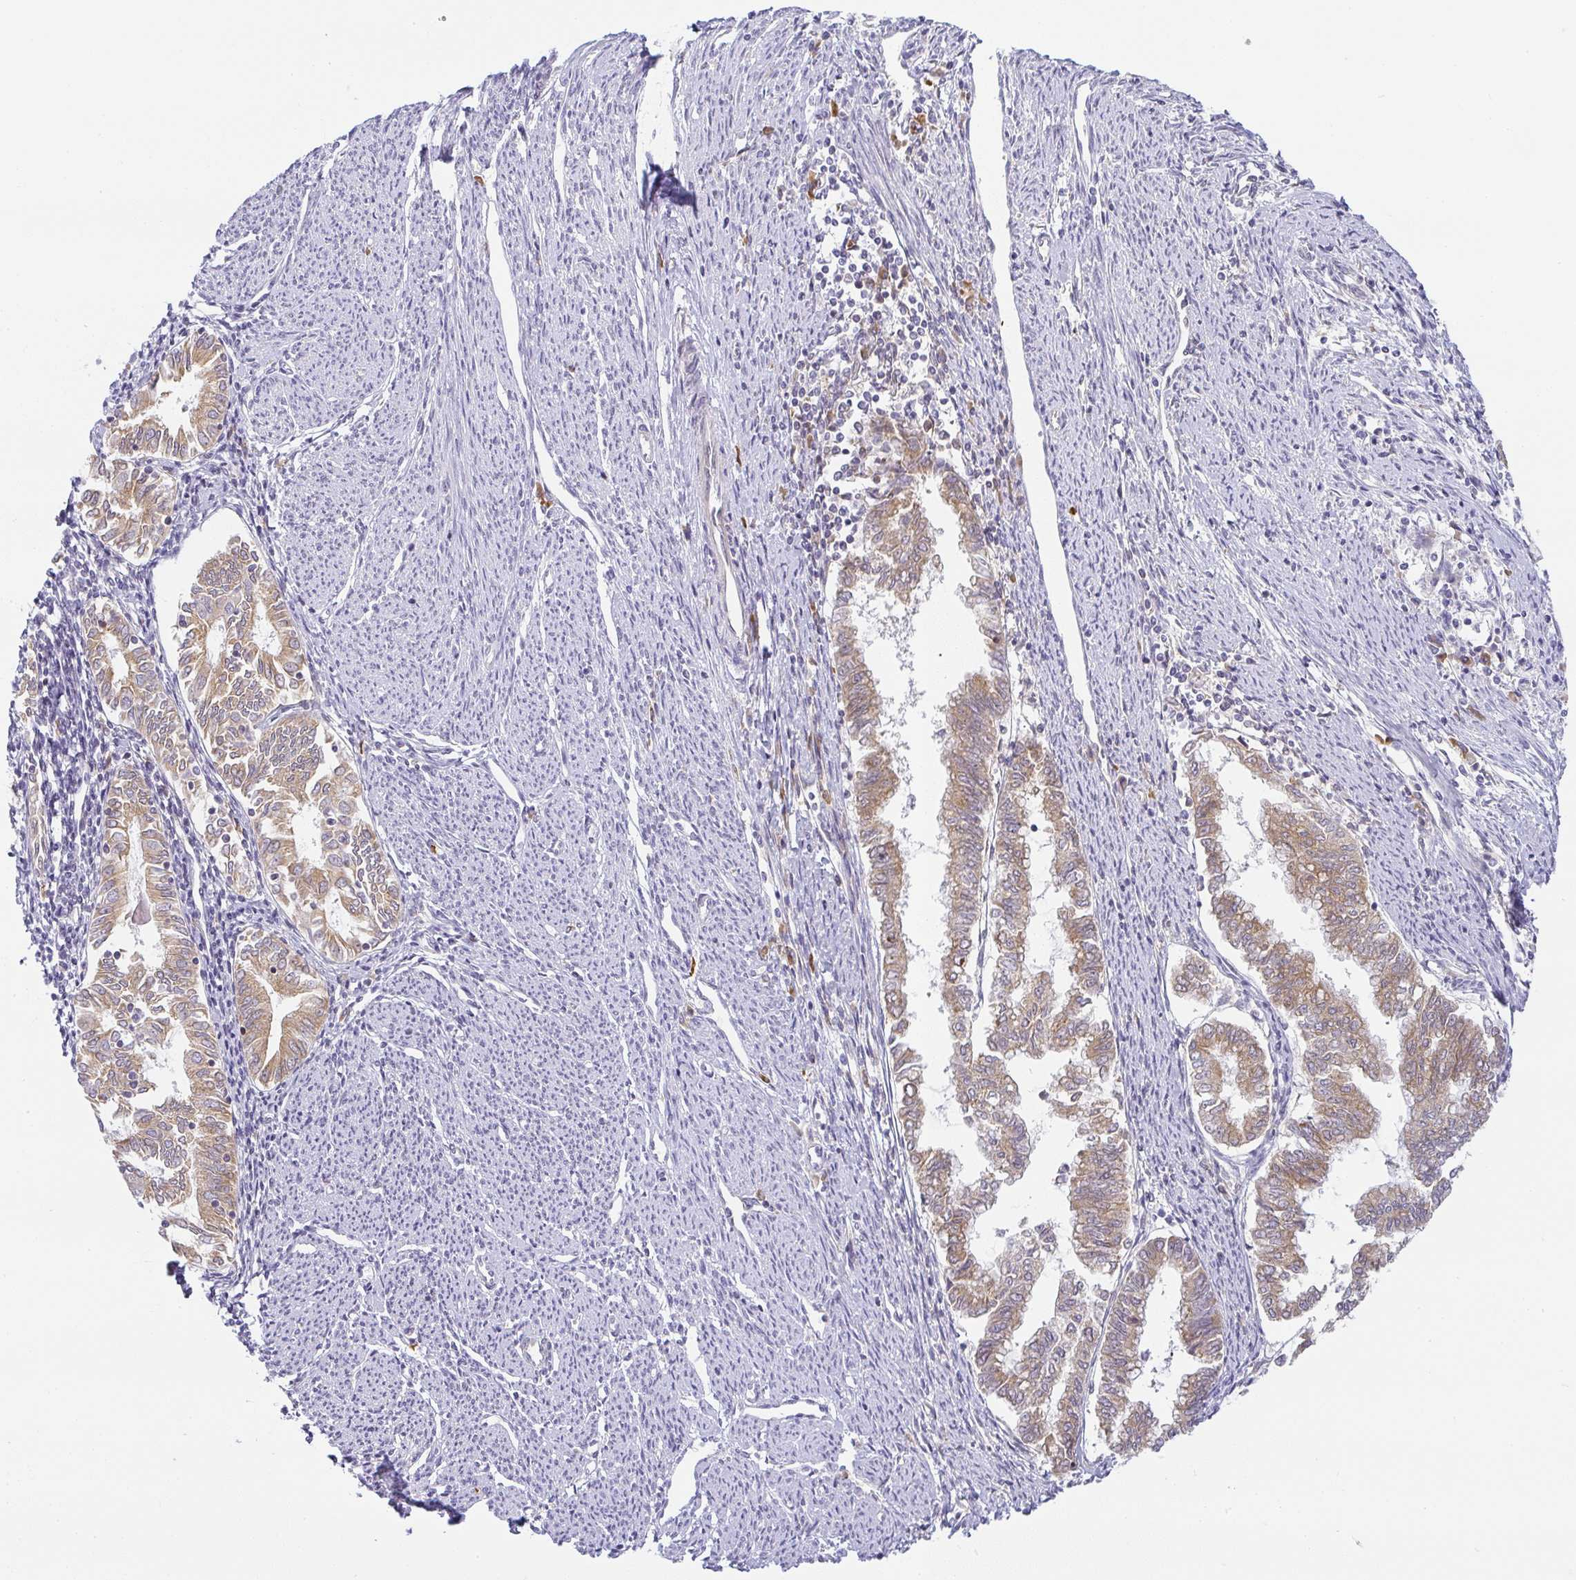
{"staining": {"intensity": "moderate", "quantity": ">75%", "location": "cytoplasmic/membranous"}, "tissue": "endometrial cancer", "cell_type": "Tumor cells", "image_type": "cancer", "snomed": [{"axis": "morphology", "description": "Adenocarcinoma, NOS"}, {"axis": "topography", "description": "Endometrium"}], "caption": "DAB immunohistochemical staining of endometrial cancer (adenocarcinoma) demonstrates moderate cytoplasmic/membranous protein positivity in about >75% of tumor cells.", "gene": "DERL2", "patient": {"sex": "female", "age": 79}}